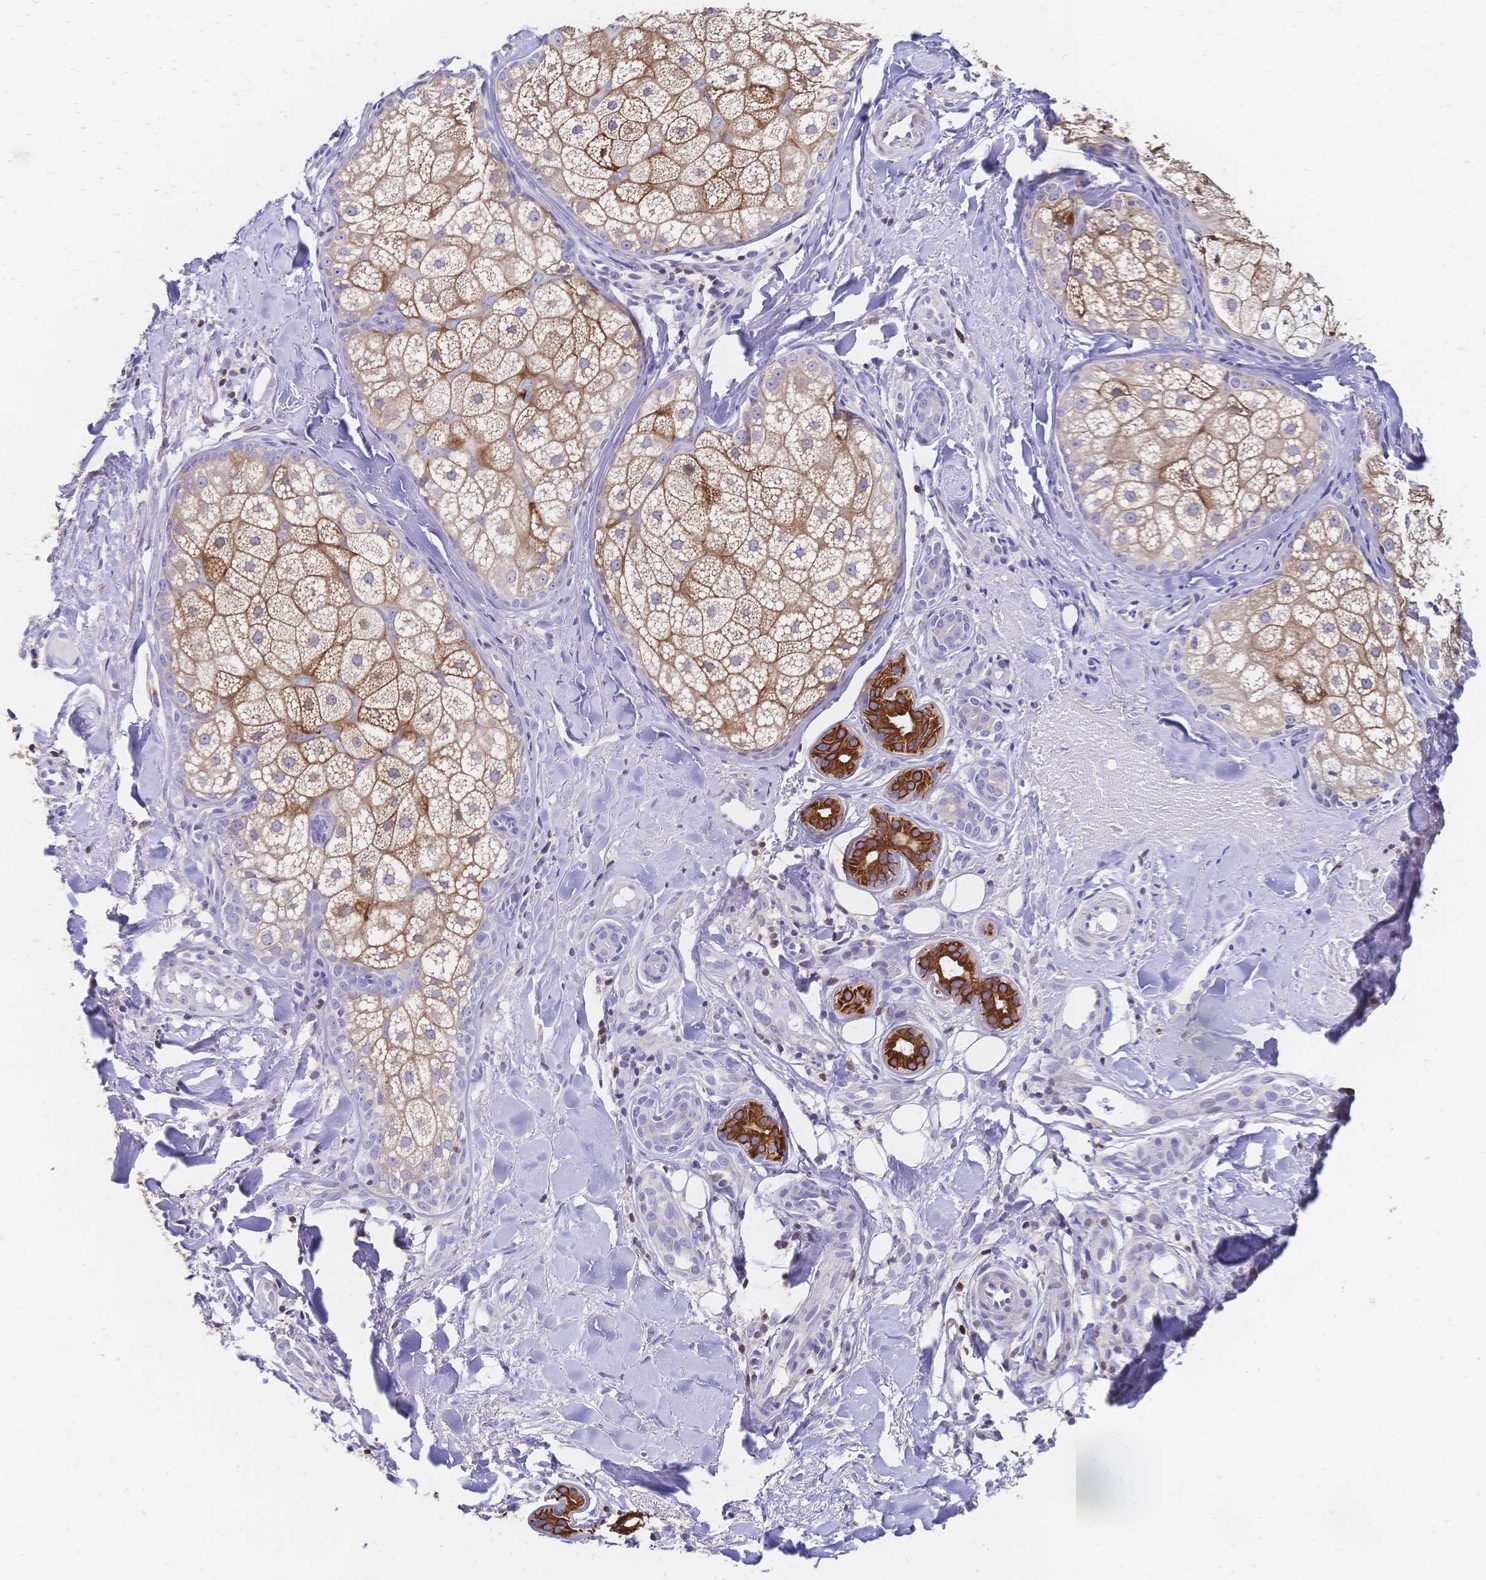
{"staining": {"intensity": "strong", "quantity": "<25%", "location": "cytoplasmic/membranous"}, "tissue": "skin cancer", "cell_type": "Tumor cells", "image_type": "cancer", "snomed": [{"axis": "morphology", "description": "Basal cell carcinoma"}, {"axis": "topography", "description": "Skin"}], "caption": "This is a histology image of immunohistochemistry staining of basal cell carcinoma (skin), which shows strong positivity in the cytoplasmic/membranous of tumor cells.", "gene": "DTNB", "patient": {"sex": "female", "age": 48}}